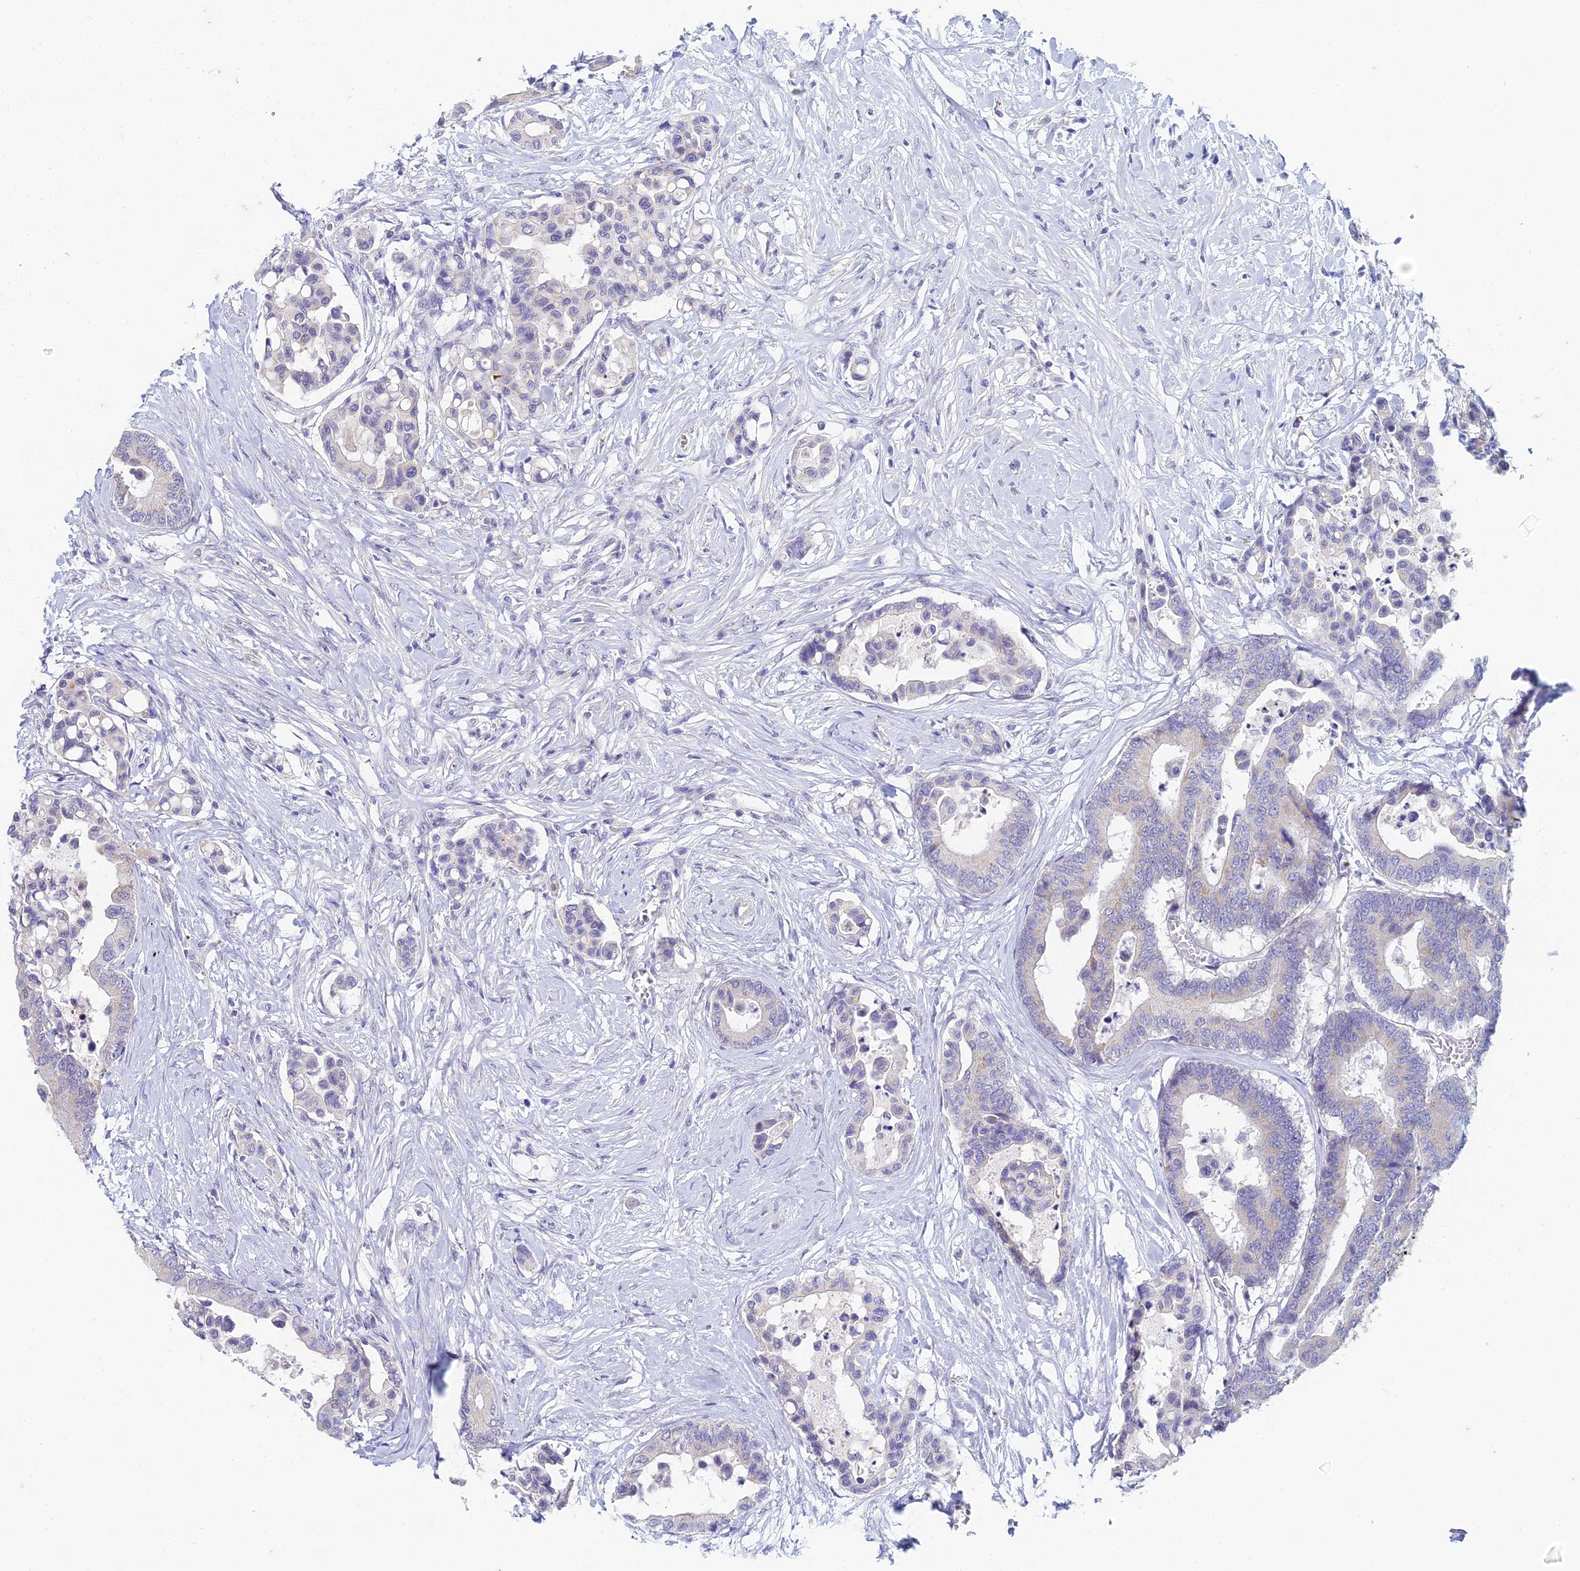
{"staining": {"intensity": "negative", "quantity": "none", "location": "none"}, "tissue": "colorectal cancer", "cell_type": "Tumor cells", "image_type": "cancer", "snomed": [{"axis": "morphology", "description": "Normal tissue, NOS"}, {"axis": "morphology", "description": "Adenocarcinoma, NOS"}, {"axis": "topography", "description": "Colon"}], "caption": "Immunohistochemistry of colorectal cancer displays no staining in tumor cells.", "gene": "EEF2KMT", "patient": {"sex": "male", "age": 82}}